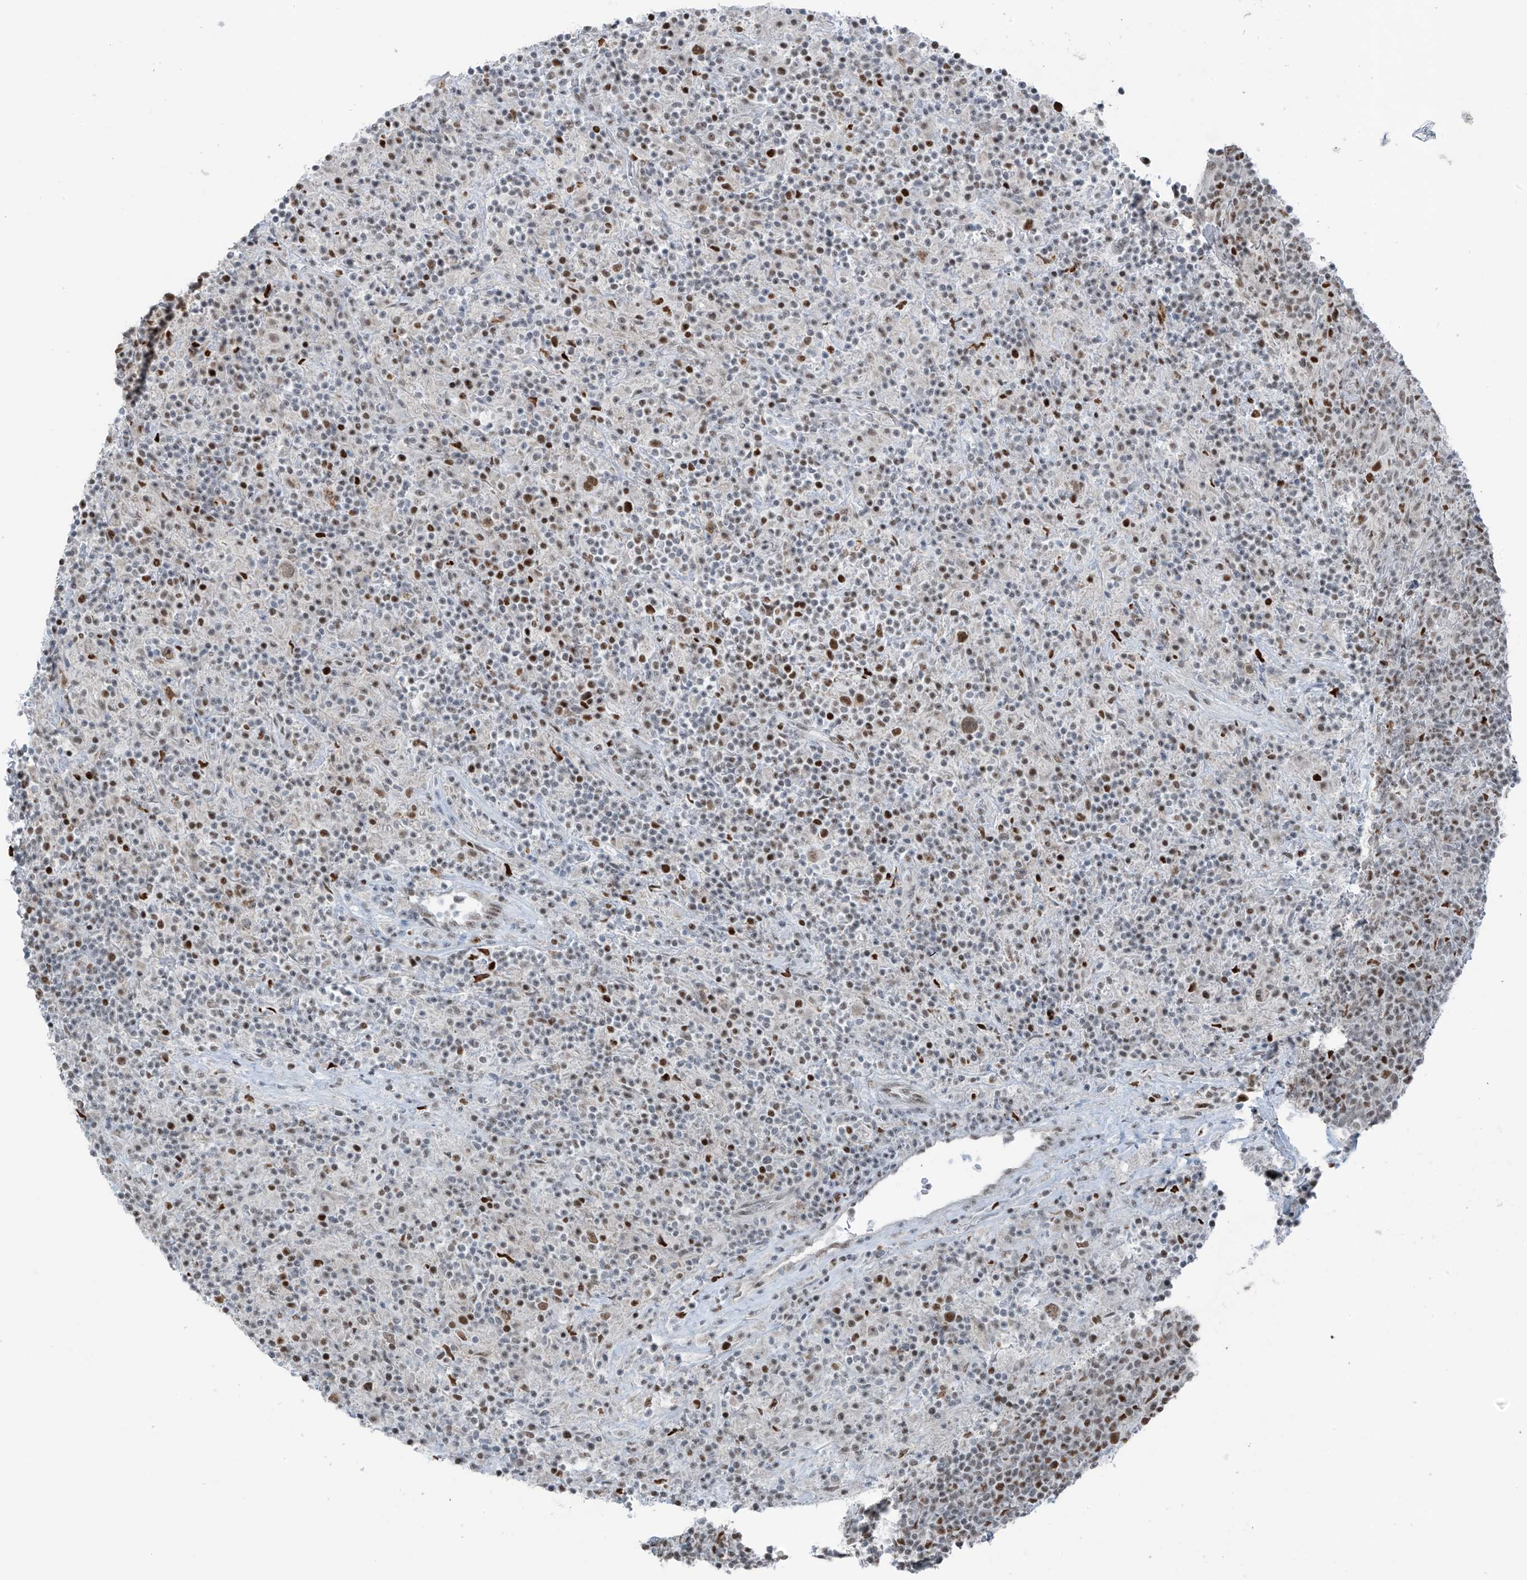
{"staining": {"intensity": "moderate", "quantity": ">75%", "location": "nuclear"}, "tissue": "lymphoma", "cell_type": "Tumor cells", "image_type": "cancer", "snomed": [{"axis": "morphology", "description": "Hodgkin's disease, NOS"}, {"axis": "topography", "description": "Lymph node"}], "caption": "Protein expression analysis of human Hodgkin's disease reveals moderate nuclear positivity in approximately >75% of tumor cells.", "gene": "WRNIP1", "patient": {"sex": "male", "age": 70}}